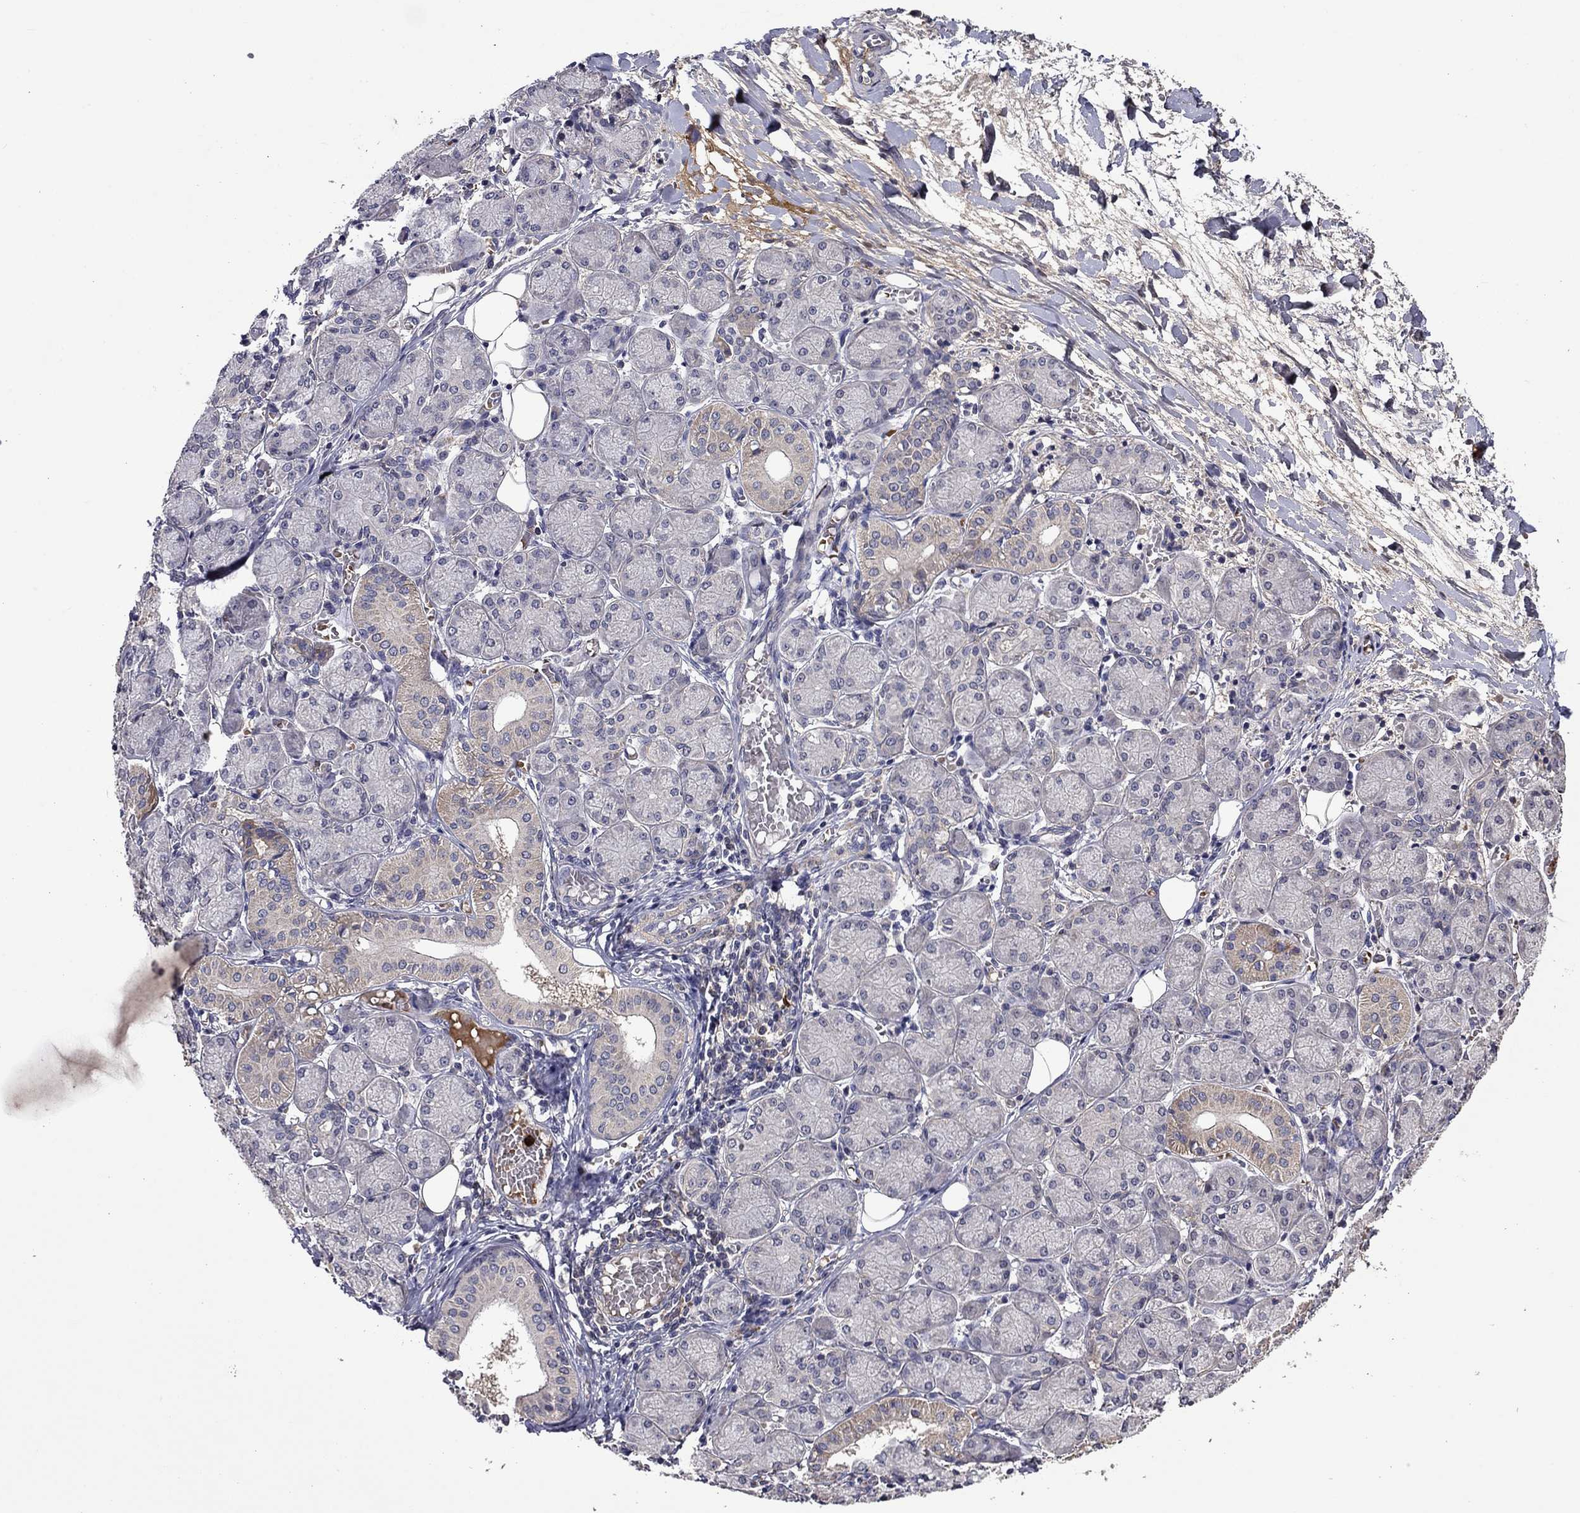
{"staining": {"intensity": "negative", "quantity": "none", "location": "none"}, "tissue": "salivary gland", "cell_type": "Glandular cells", "image_type": "normal", "snomed": [{"axis": "morphology", "description": "Normal tissue, NOS"}, {"axis": "topography", "description": "Salivary gland"}, {"axis": "topography", "description": "Peripheral nerve tissue"}], "caption": "Salivary gland stained for a protein using immunohistochemistry reveals no staining glandular cells.", "gene": "SATB1", "patient": {"sex": "female", "age": 24}}